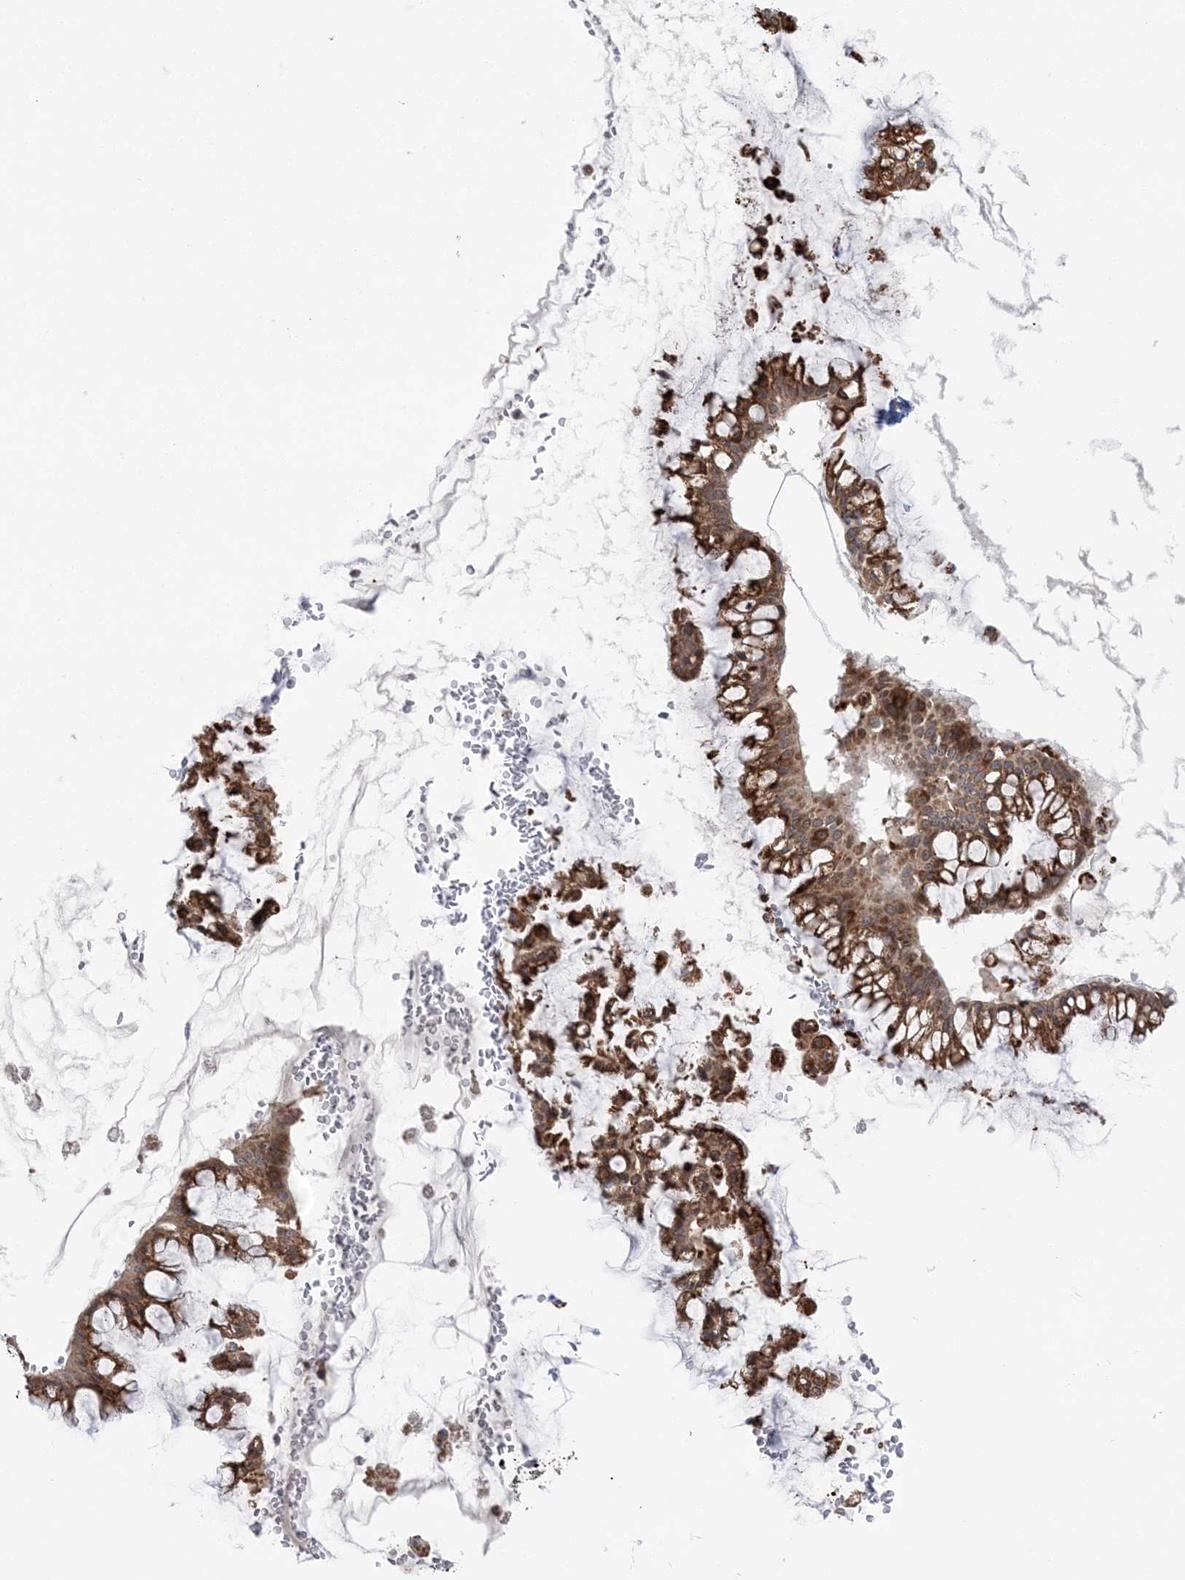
{"staining": {"intensity": "moderate", "quantity": ">75%", "location": "cytoplasmic/membranous"}, "tissue": "ovarian cancer", "cell_type": "Tumor cells", "image_type": "cancer", "snomed": [{"axis": "morphology", "description": "Cystadenocarcinoma, mucinous, NOS"}, {"axis": "topography", "description": "Ovary"}], "caption": "Immunohistochemical staining of ovarian cancer (mucinous cystadenocarcinoma) demonstrates medium levels of moderate cytoplasmic/membranous protein staining in about >75% of tumor cells.", "gene": "MRPL47", "patient": {"sex": "female", "age": 73}}